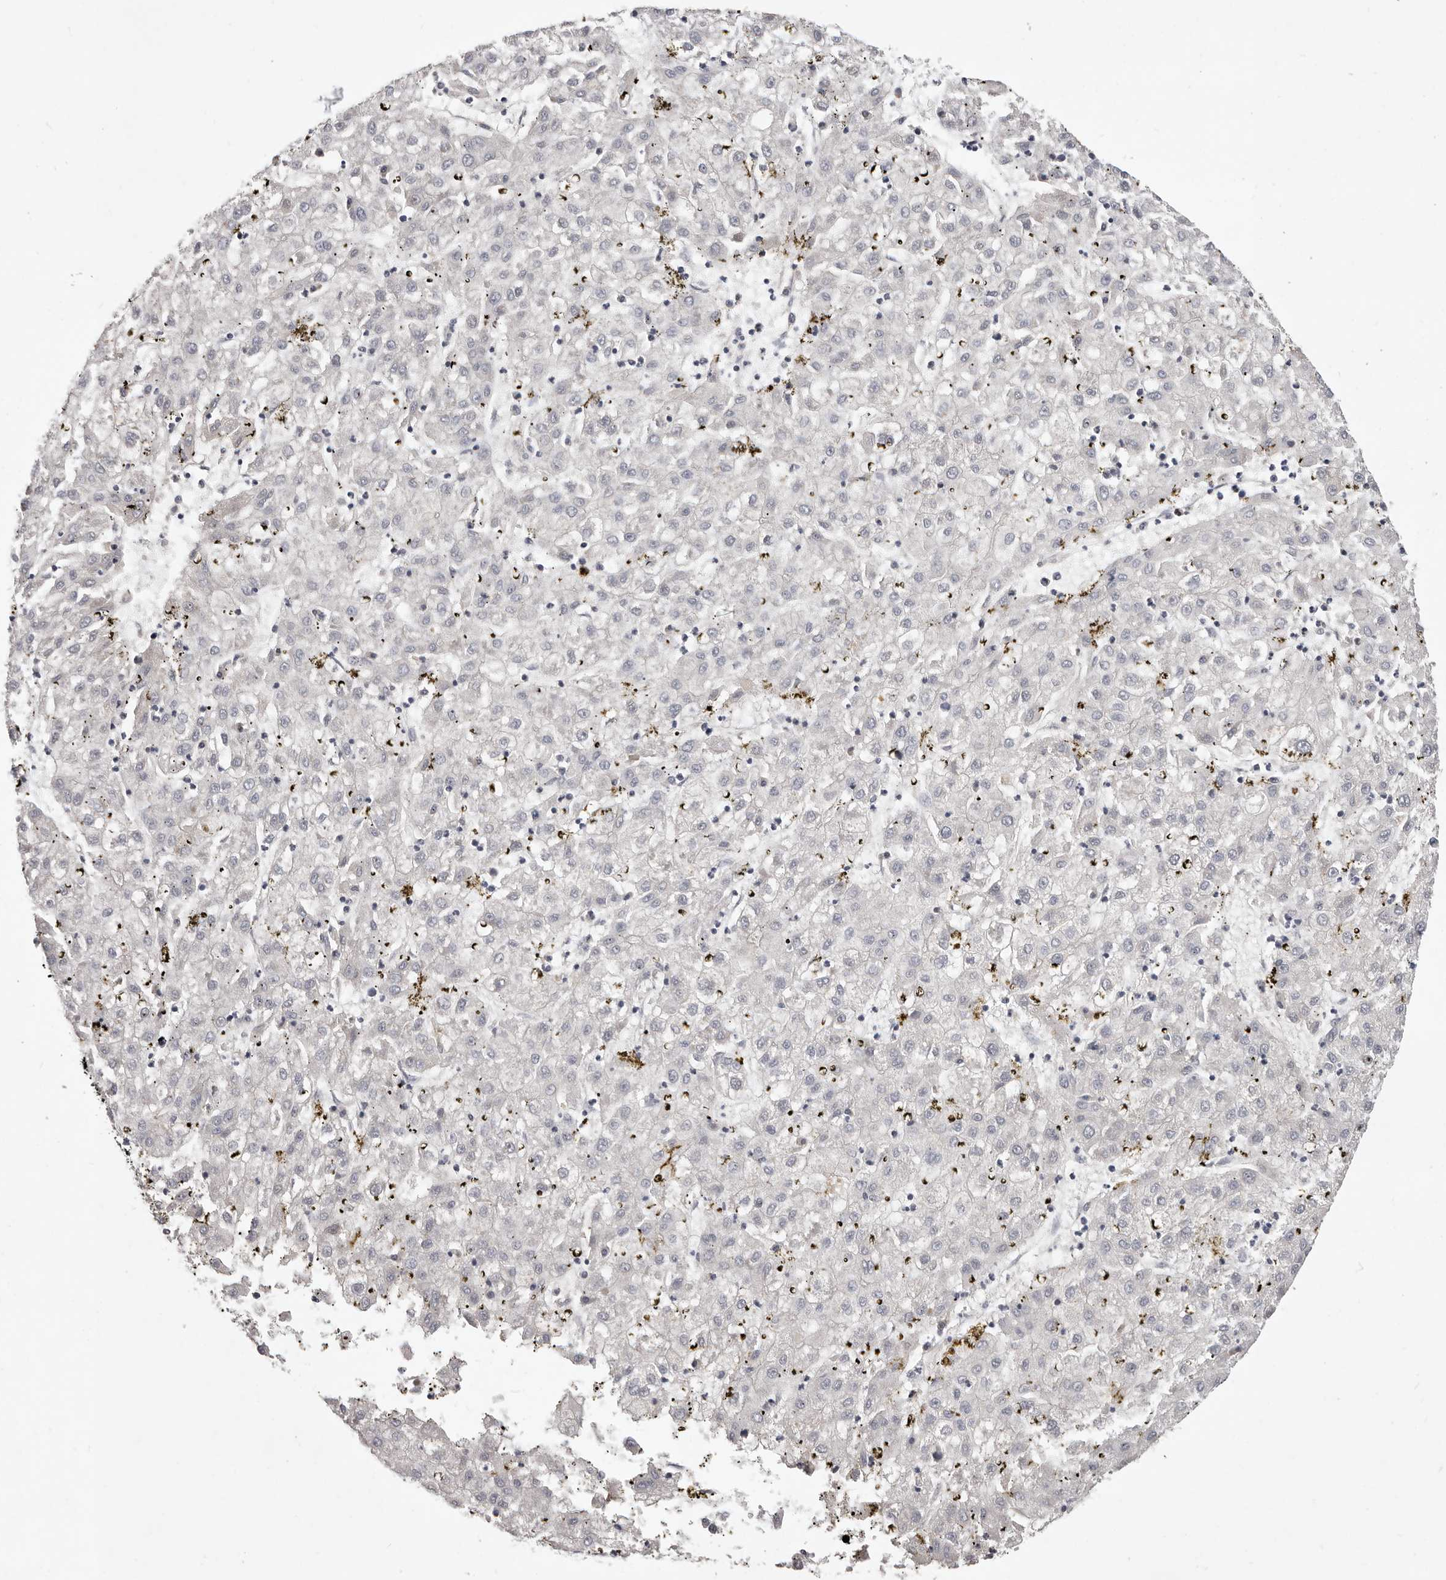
{"staining": {"intensity": "negative", "quantity": "none", "location": "none"}, "tissue": "liver cancer", "cell_type": "Tumor cells", "image_type": "cancer", "snomed": [{"axis": "morphology", "description": "Carcinoma, Hepatocellular, NOS"}, {"axis": "topography", "description": "Liver"}], "caption": "This is an IHC micrograph of human liver hepatocellular carcinoma. There is no positivity in tumor cells.", "gene": "GARNL3", "patient": {"sex": "male", "age": 72}}